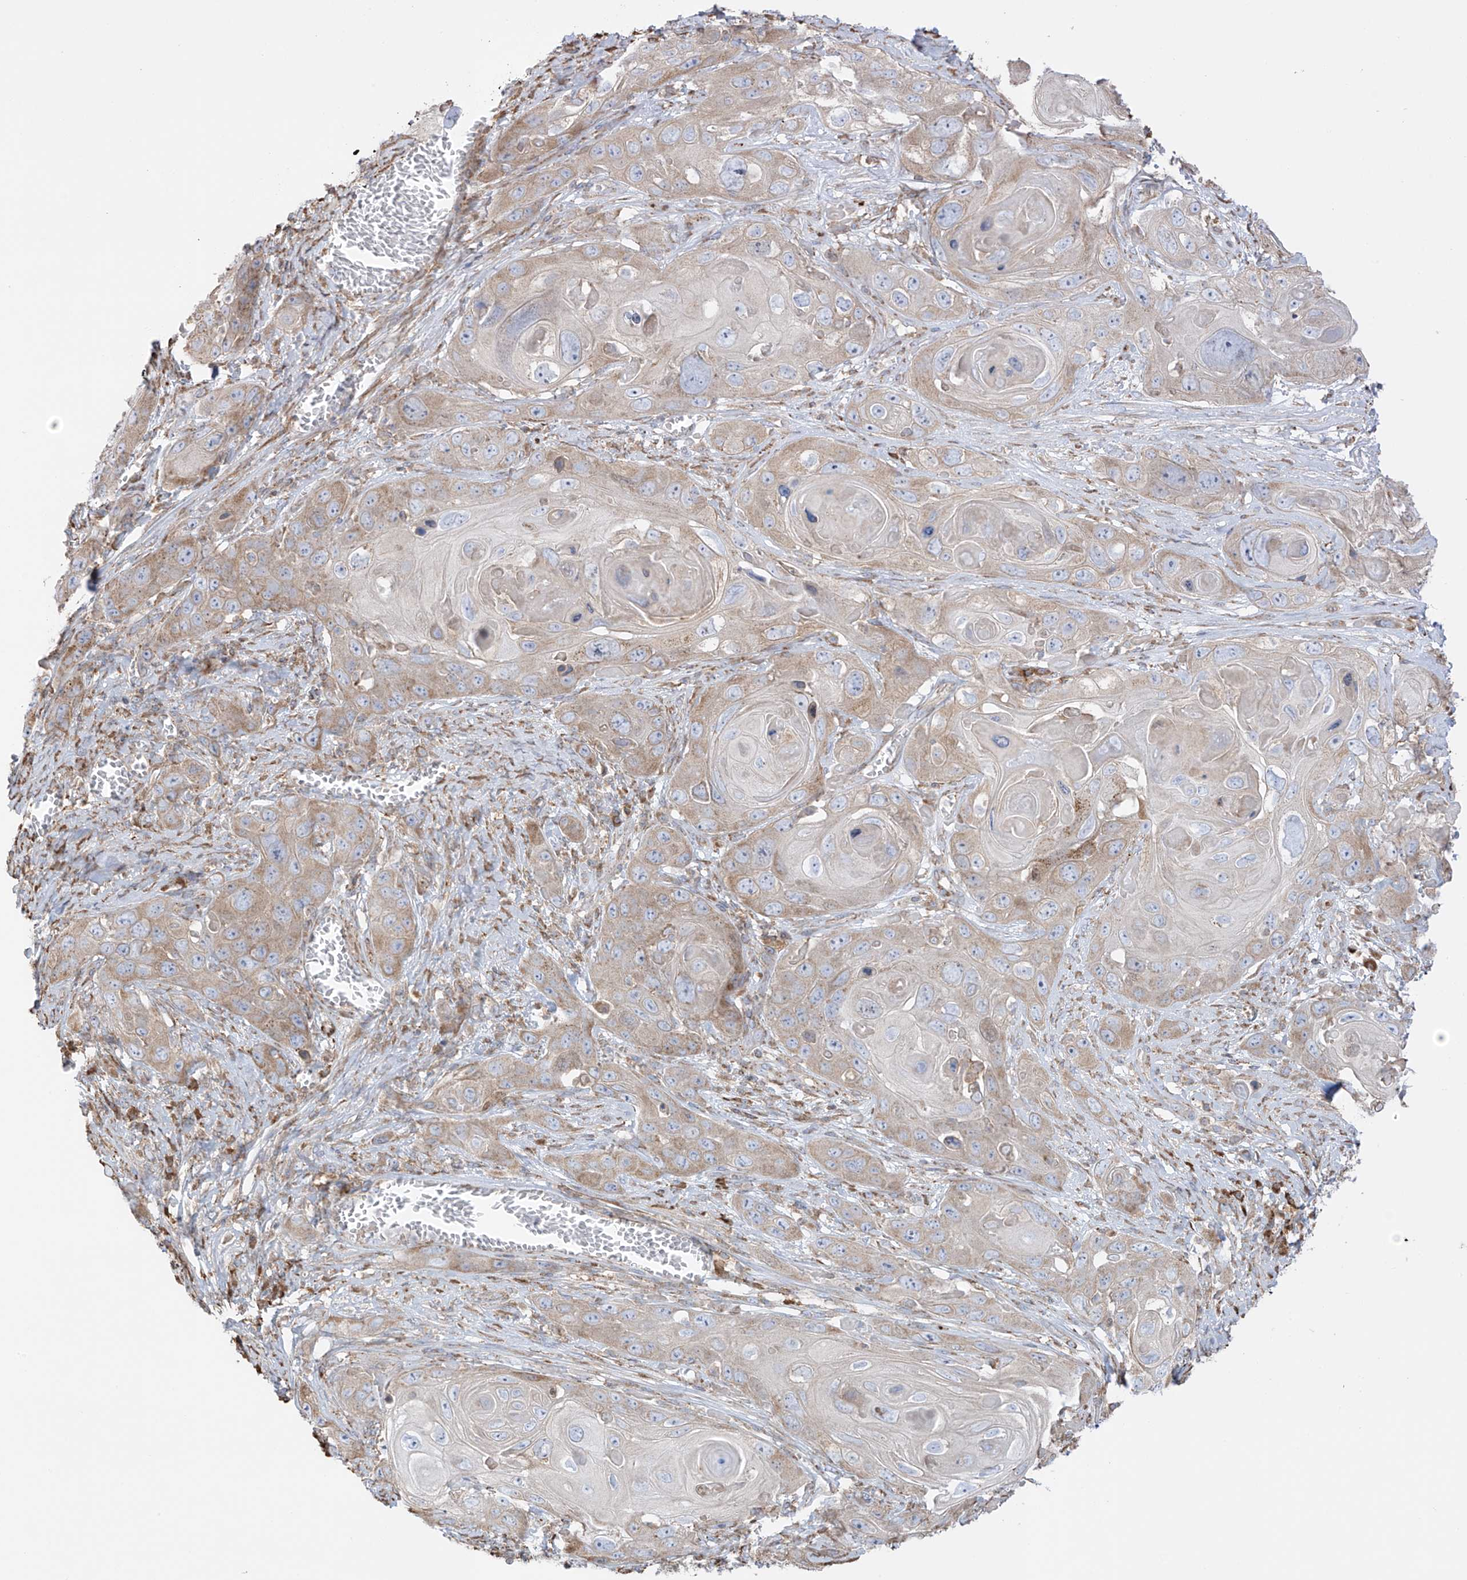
{"staining": {"intensity": "moderate", "quantity": "25%-75%", "location": "cytoplasmic/membranous"}, "tissue": "skin cancer", "cell_type": "Tumor cells", "image_type": "cancer", "snomed": [{"axis": "morphology", "description": "Squamous cell carcinoma, NOS"}, {"axis": "topography", "description": "Skin"}], "caption": "Skin cancer (squamous cell carcinoma) tissue shows moderate cytoplasmic/membranous expression in approximately 25%-75% of tumor cells", "gene": "XKR3", "patient": {"sex": "male", "age": 55}}